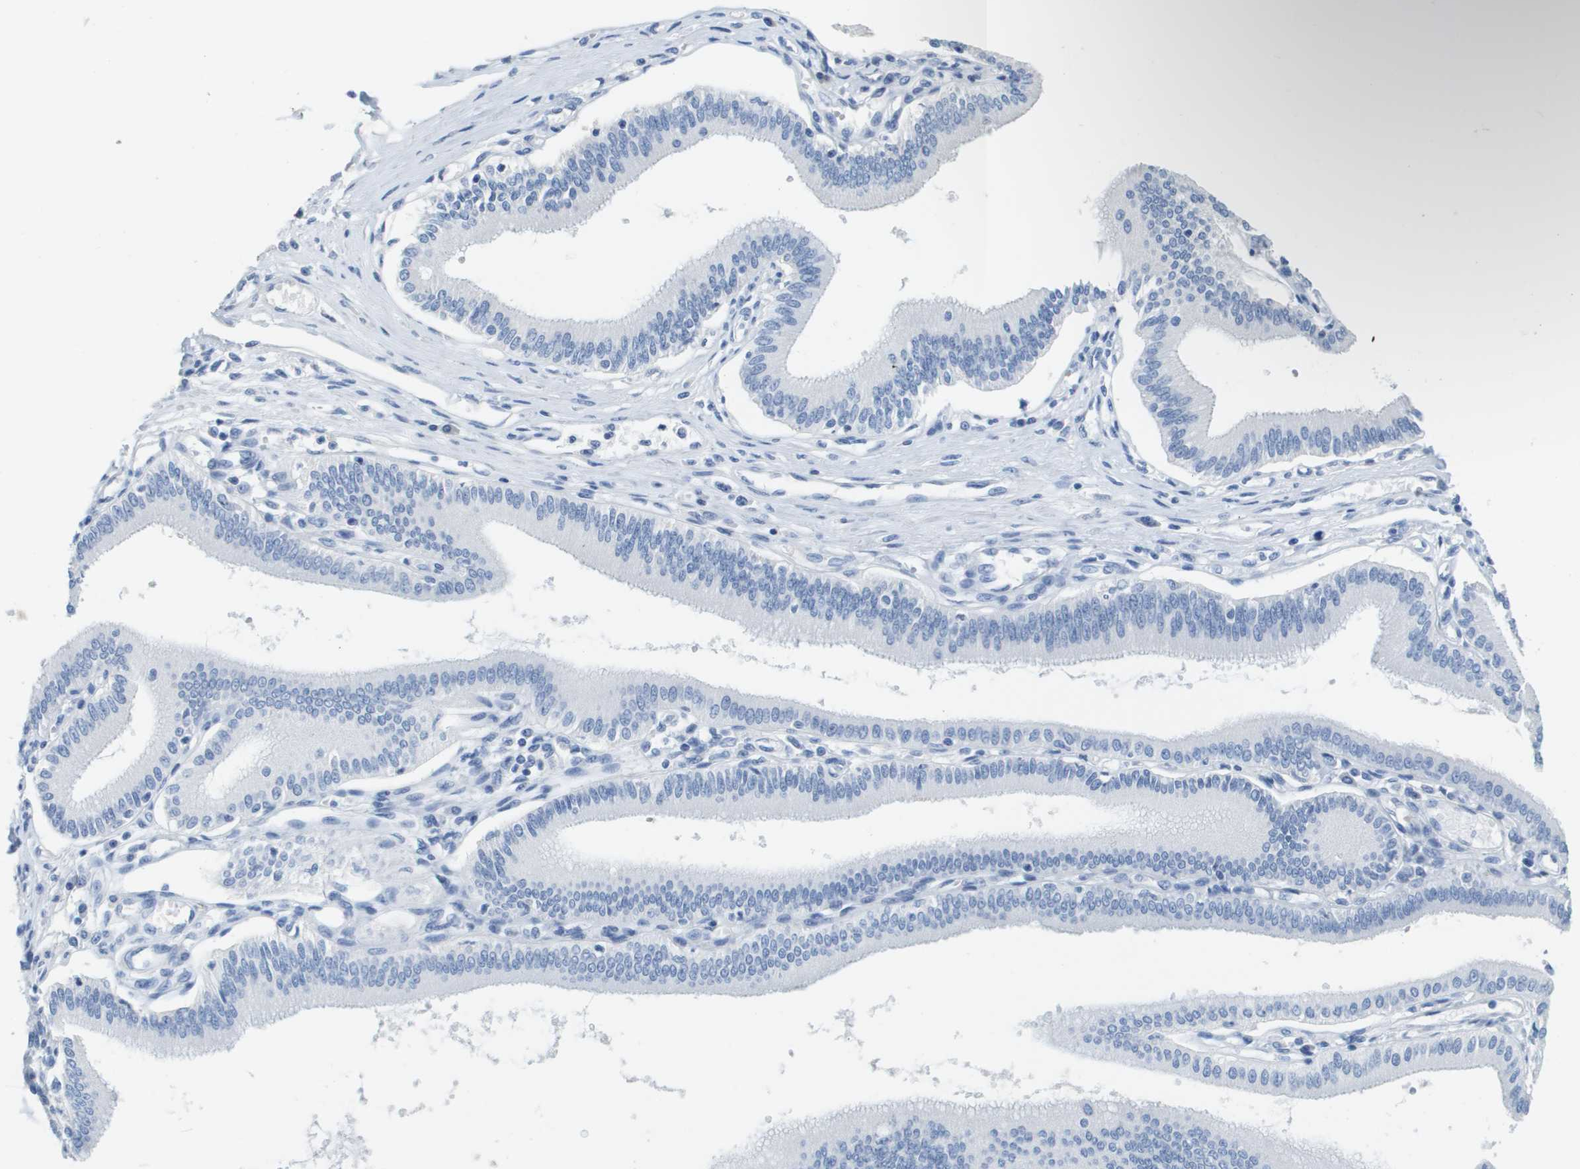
{"staining": {"intensity": "negative", "quantity": "none", "location": "none"}, "tissue": "pancreatic cancer", "cell_type": "Tumor cells", "image_type": "cancer", "snomed": [{"axis": "morphology", "description": "Adenocarcinoma, NOS"}, {"axis": "topography", "description": "Pancreas"}], "caption": "Protein analysis of pancreatic adenocarcinoma demonstrates no significant positivity in tumor cells. (Brightfield microscopy of DAB (3,3'-diaminobenzidine) IHC at high magnification).", "gene": "MT3", "patient": {"sex": "male", "age": 56}}